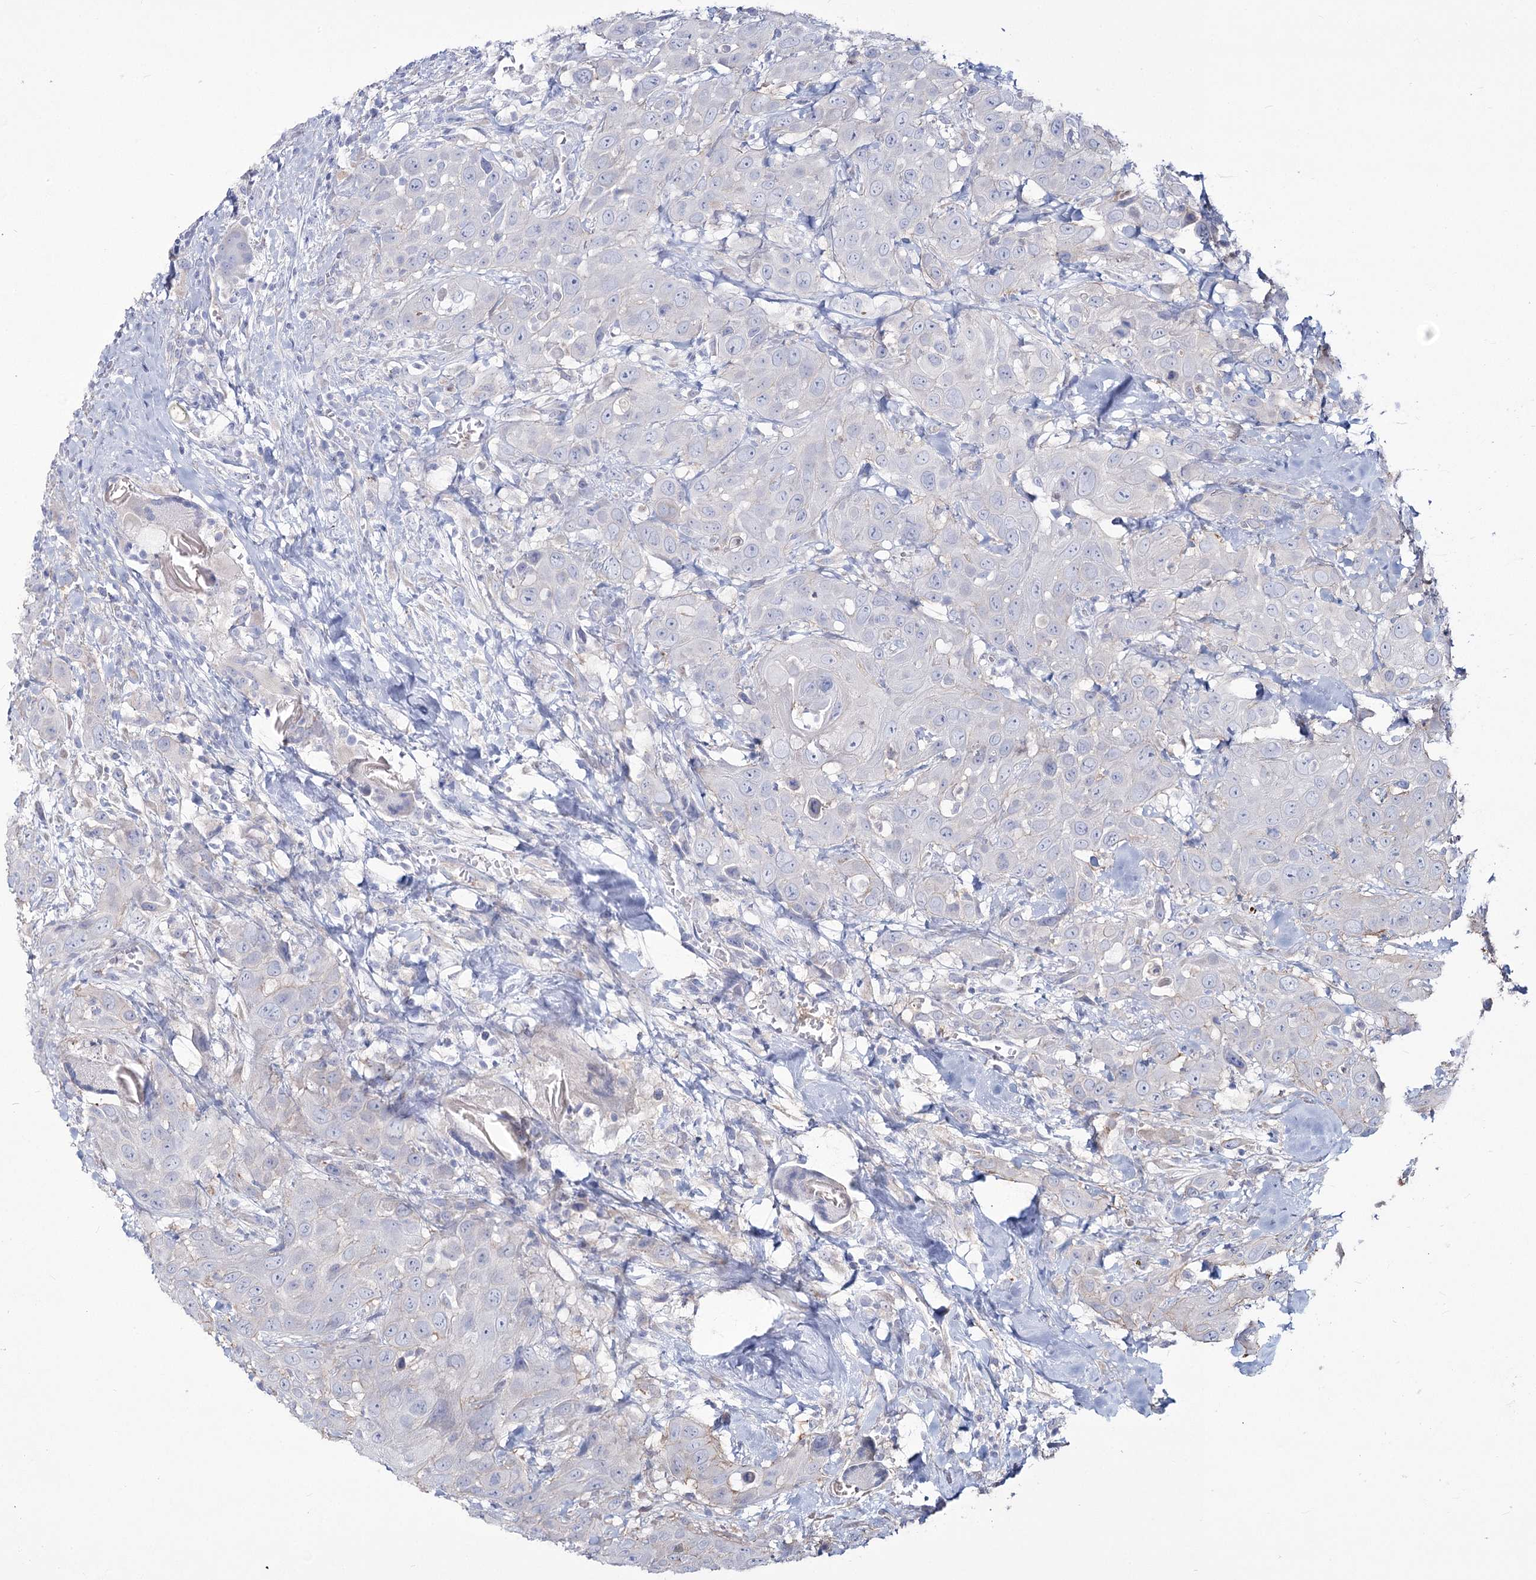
{"staining": {"intensity": "negative", "quantity": "none", "location": "none"}, "tissue": "head and neck cancer", "cell_type": "Tumor cells", "image_type": "cancer", "snomed": [{"axis": "morphology", "description": "Squamous cell carcinoma, NOS"}, {"axis": "topography", "description": "Head-Neck"}], "caption": "Immunohistochemistry (IHC) of head and neck squamous cell carcinoma reveals no staining in tumor cells.", "gene": "ME3", "patient": {"sex": "male", "age": 81}}